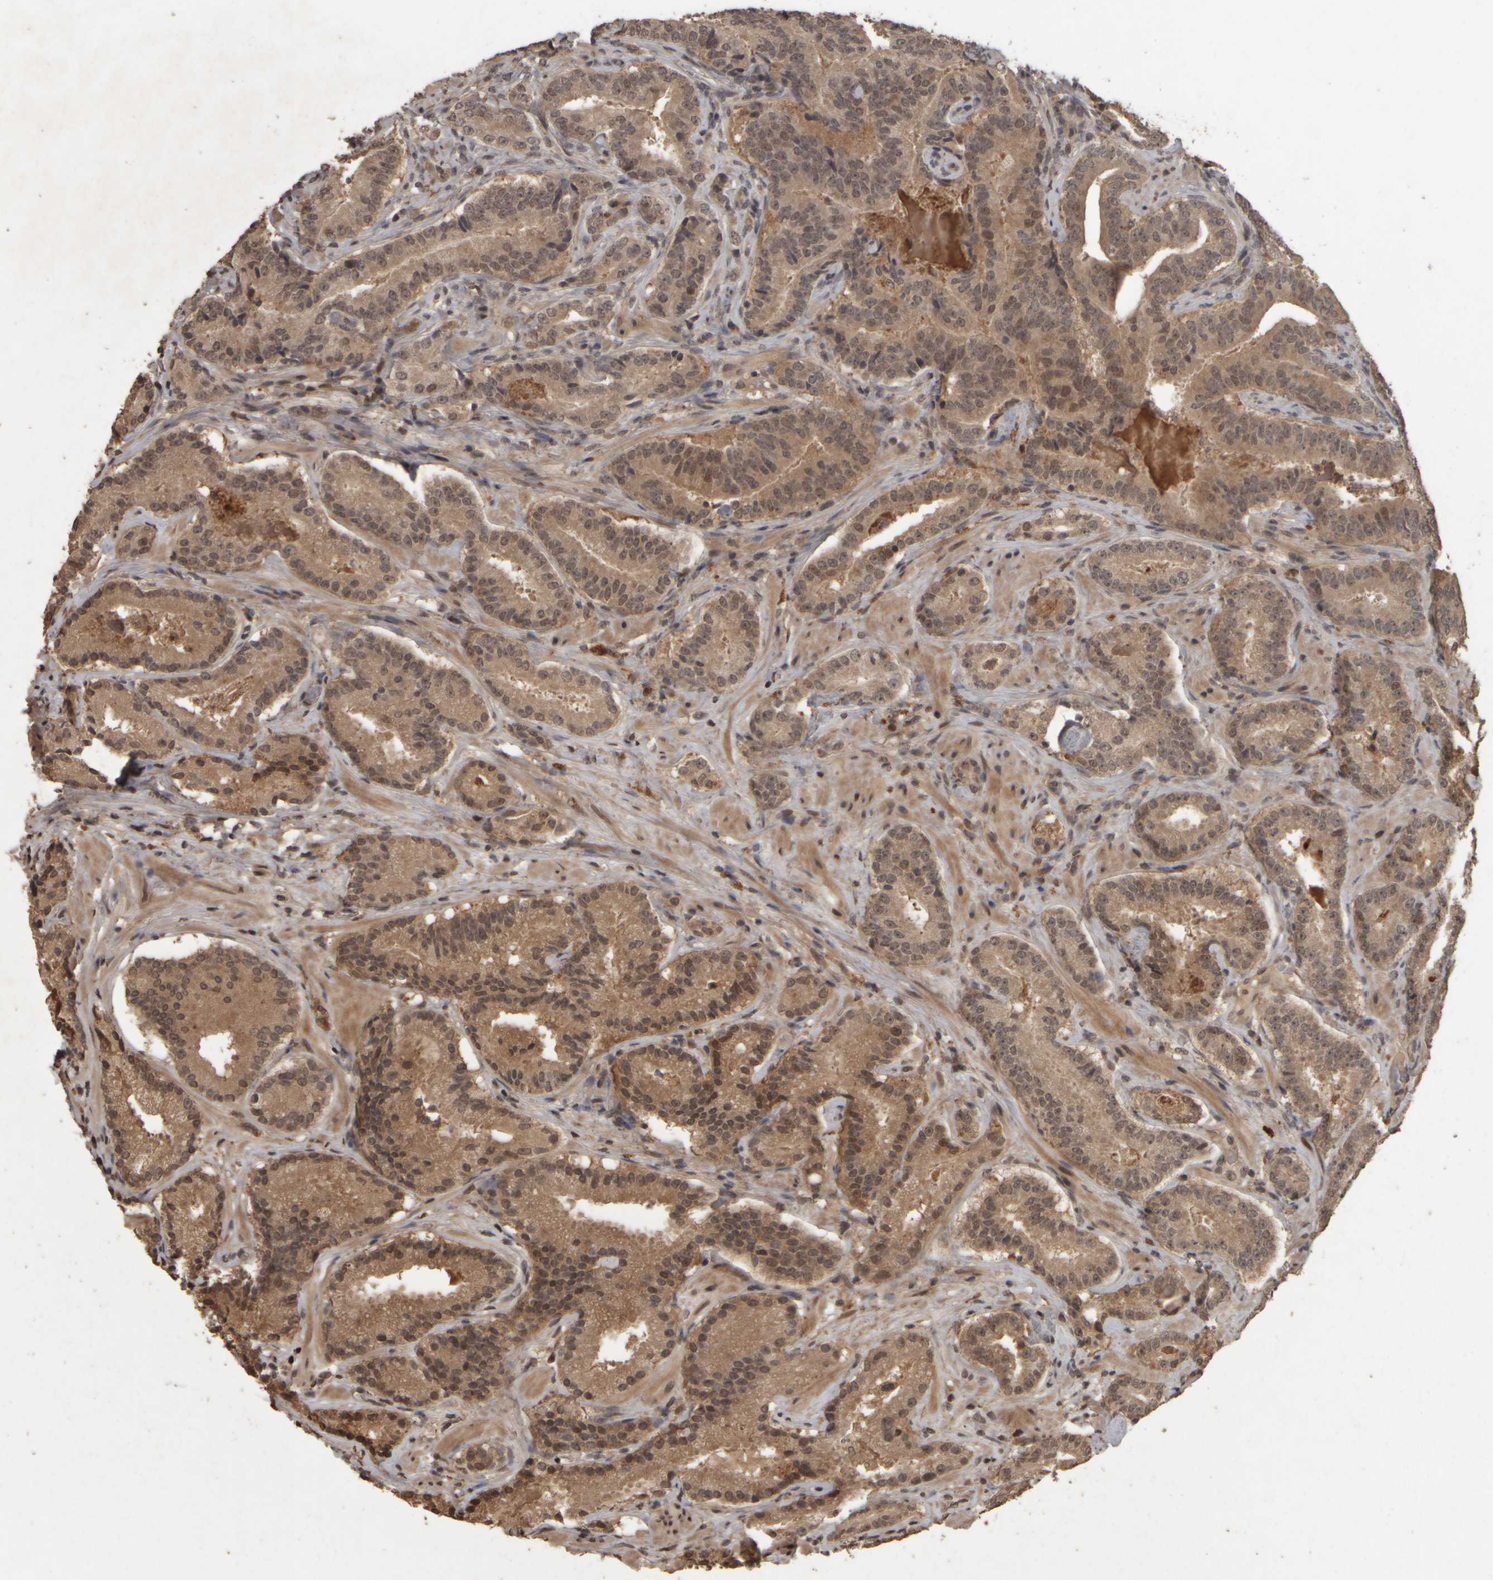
{"staining": {"intensity": "moderate", "quantity": ">75%", "location": "cytoplasmic/membranous"}, "tissue": "prostate cancer", "cell_type": "Tumor cells", "image_type": "cancer", "snomed": [{"axis": "morphology", "description": "Adenocarcinoma, Low grade"}, {"axis": "topography", "description": "Prostate"}], "caption": "Tumor cells exhibit medium levels of moderate cytoplasmic/membranous positivity in approximately >75% of cells in human prostate low-grade adenocarcinoma. (DAB IHC with brightfield microscopy, high magnification).", "gene": "ACO1", "patient": {"sex": "male", "age": 51}}